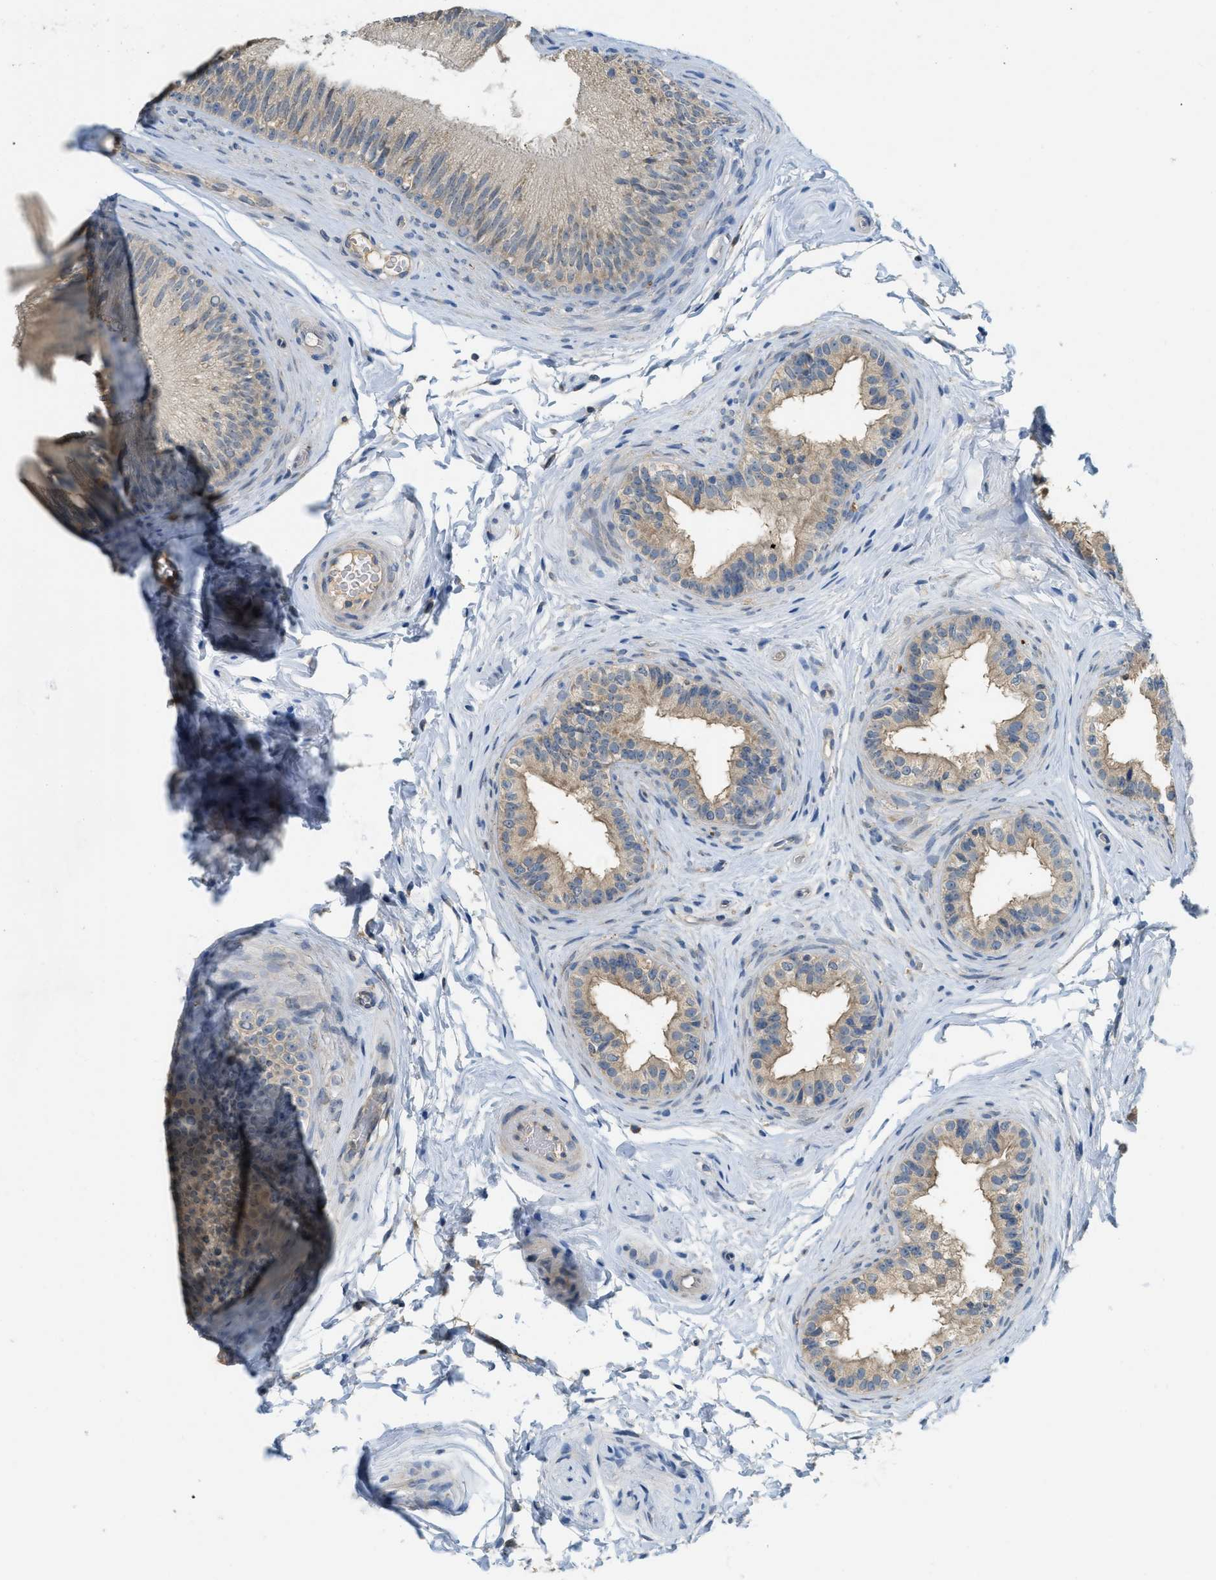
{"staining": {"intensity": "weak", "quantity": "<25%", "location": "cytoplasmic/membranous"}, "tissue": "epididymis", "cell_type": "Glandular cells", "image_type": "normal", "snomed": [{"axis": "morphology", "description": "Normal tissue, NOS"}, {"axis": "topography", "description": "Testis"}, {"axis": "topography", "description": "Epididymis"}], "caption": "Immunohistochemistry (IHC) image of unremarkable epididymis stained for a protein (brown), which displays no staining in glandular cells.", "gene": "MIS18A", "patient": {"sex": "male", "age": 36}}